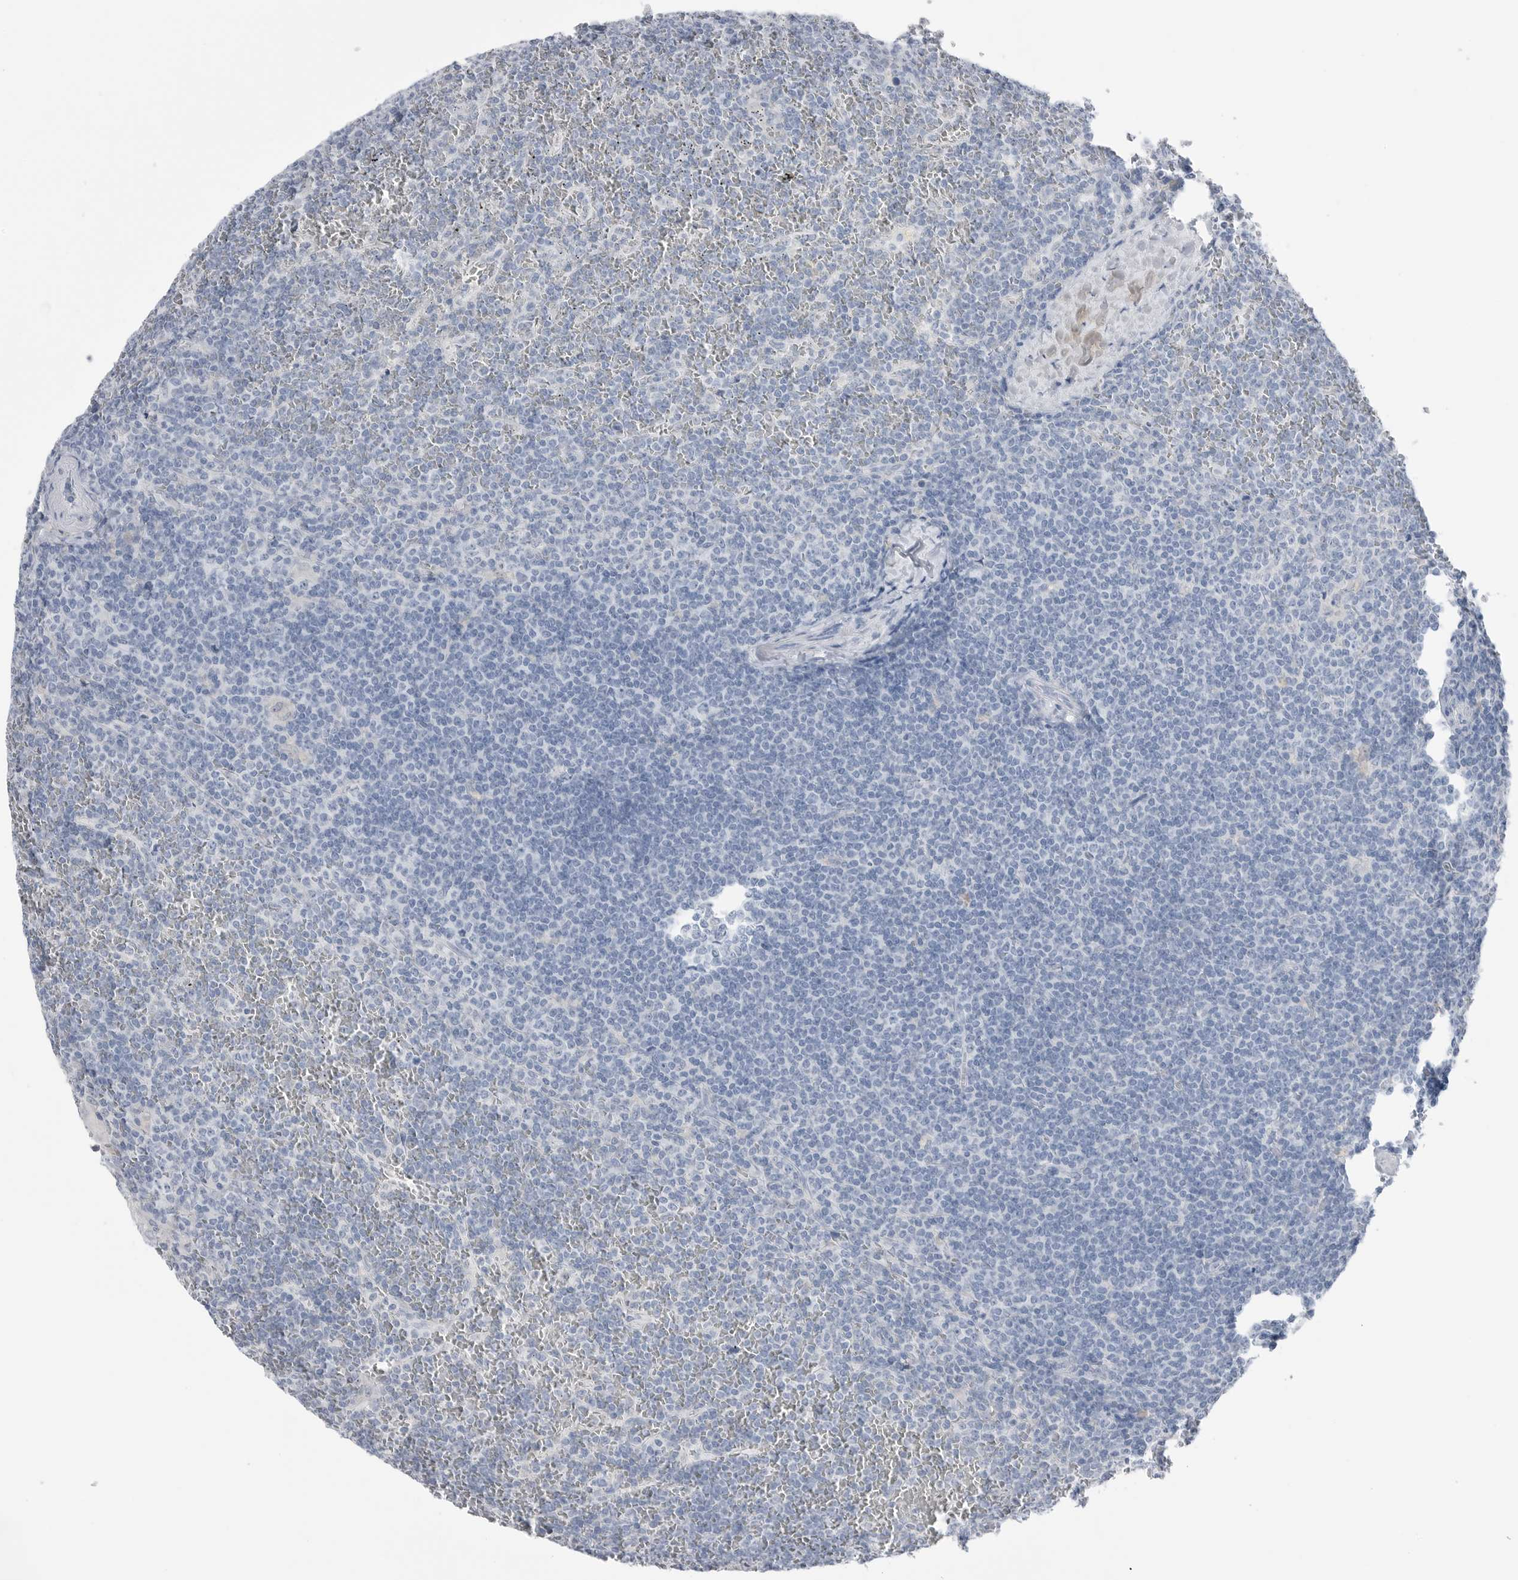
{"staining": {"intensity": "negative", "quantity": "none", "location": "none"}, "tissue": "lymphoma", "cell_type": "Tumor cells", "image_type": "cancer", "snomed": [{"axis": "morphology", "description": "Malignant lymphoma, non-Hodgkin's type, Low grade"}, {"axis": "topography", "description": "Spleen"}], "caption": "Lymphoma was stained to show a protein in brown. There is no significant staining in tumor cells. (DAB immunohistochemistry (IHC), high magnification).", "gene": "ABHD12", "patient": {"sex": "female", "age": 19}}